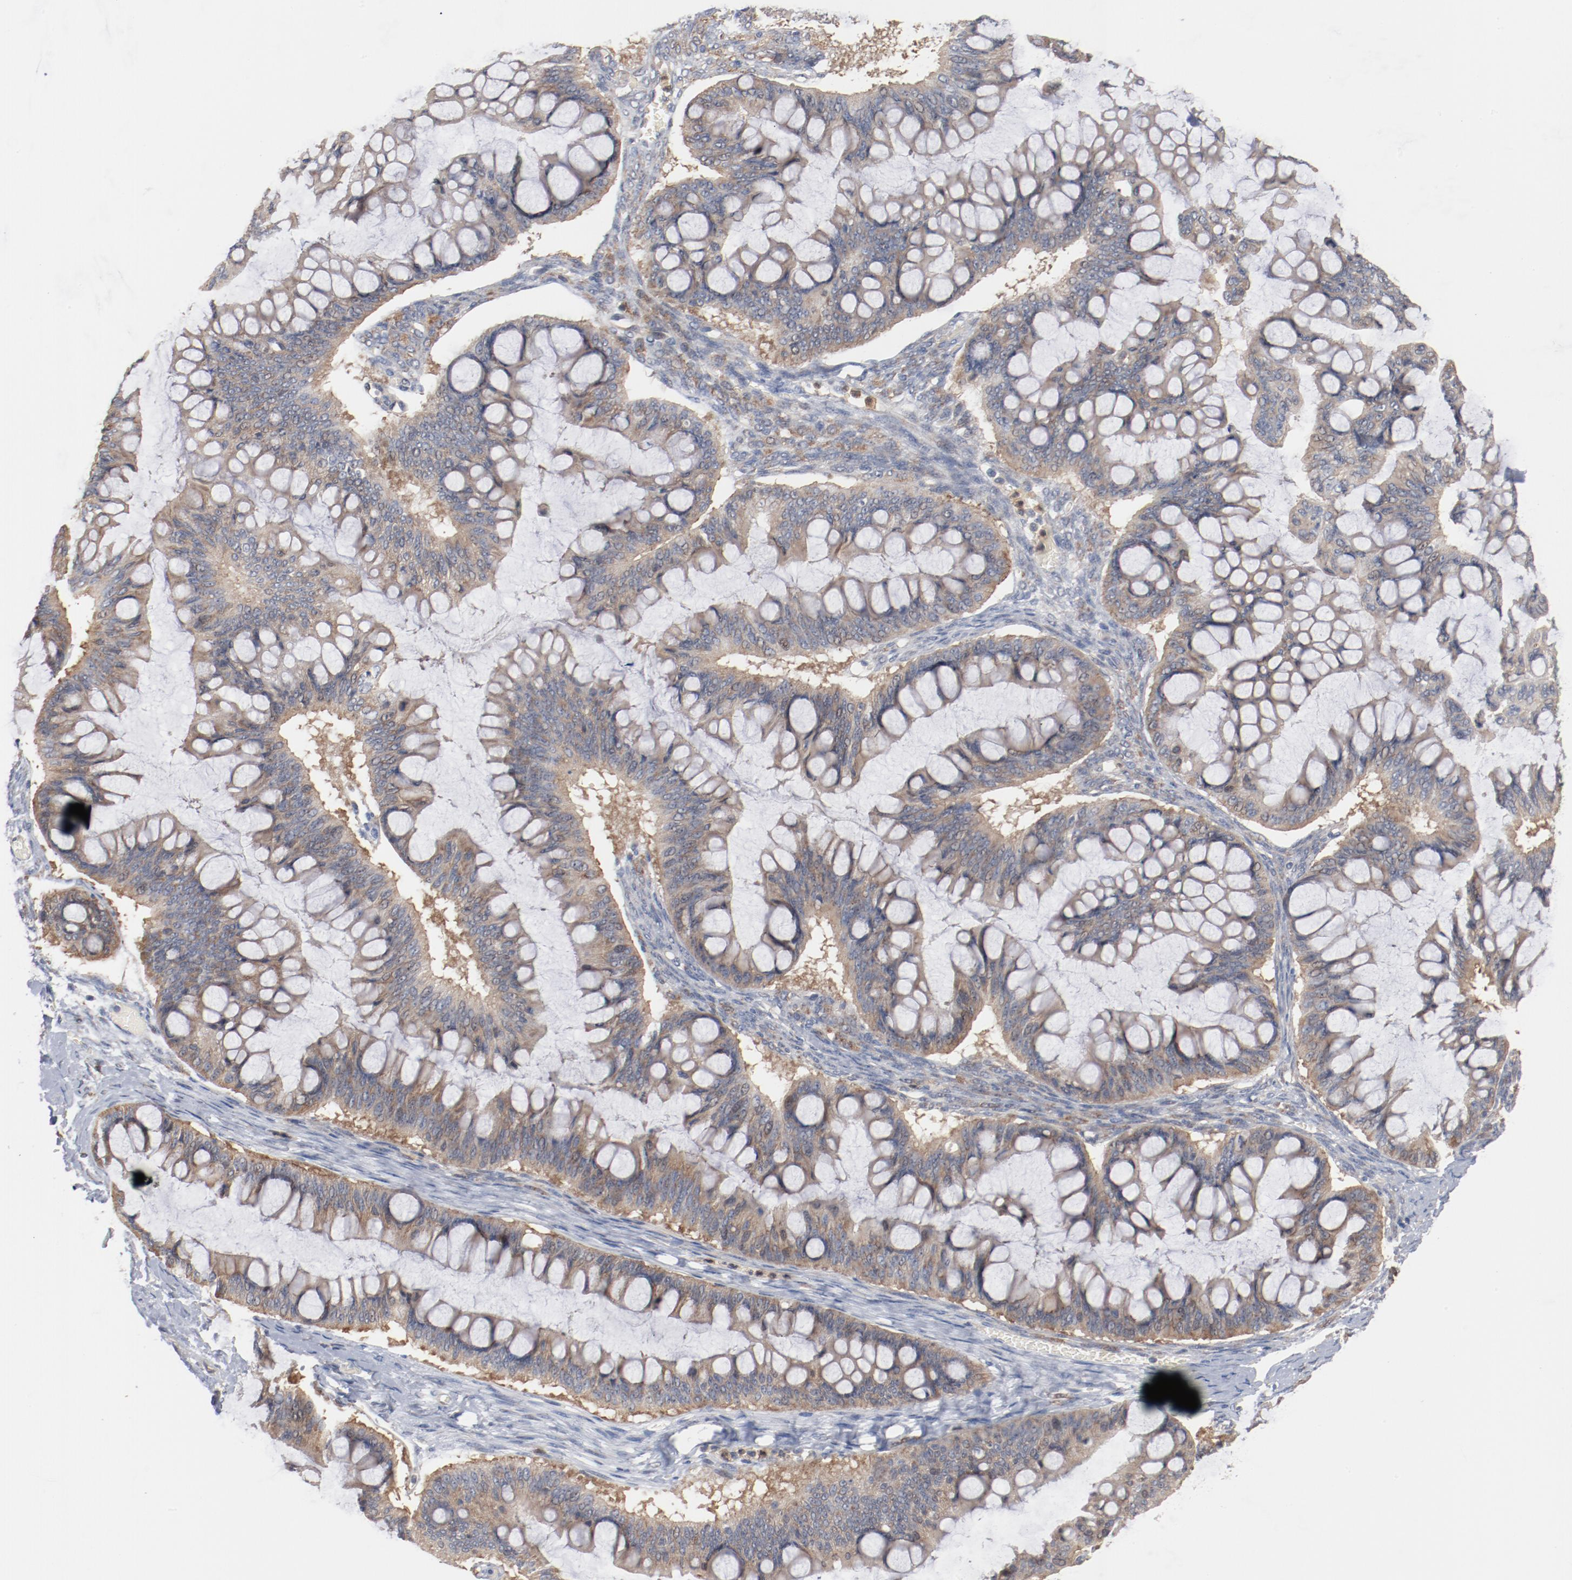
{"staining": {"intensity": "weak", "quantity": ">75%", "location": "cytoplasmic/membranous"}, "tissue": "ovarian cancer", "cell_type": "Tumor cells", "image_type": "cancer", "snomed": [{"axis": "morphology", "description": "Cystadenocarcinoma, mucinous, NOS"}, {"axis": "topography", "description": "Ovary"}], "caption": "Protein staining reveals weak cytoplasmic/membranous expression in about >75% of tumor cells in mucinous cystadenocarcinoma (ovarian).", "gene": "RNASE11", "patient": {"sex": "female", "age": 73}}